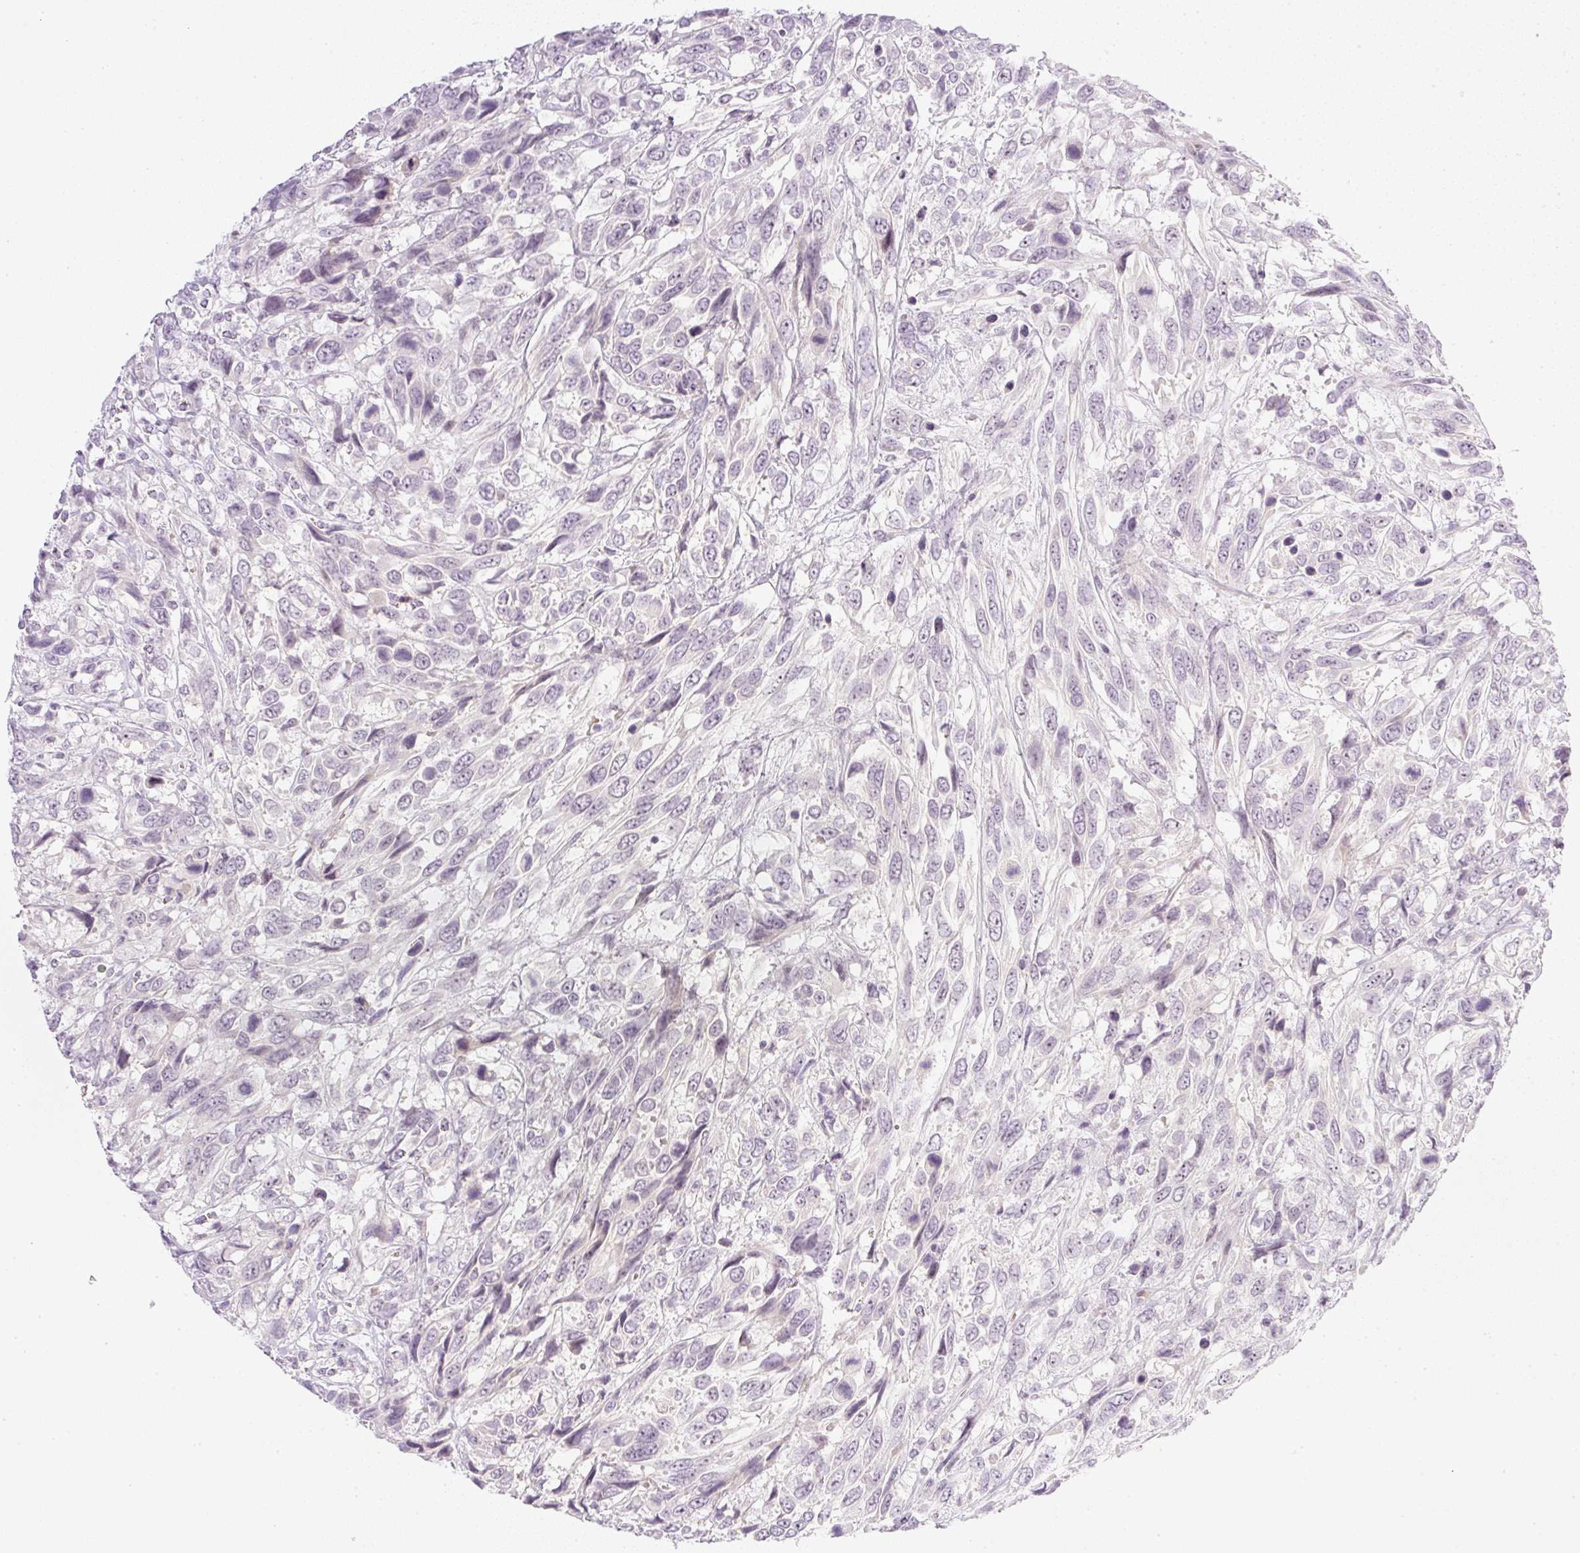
{"staining": {"intensity": "negative", "quantity": "none", "location": "none"}, "tissue": "urothelial cancer", "cell_type": "Tumor cells", "image_type": "cancer", "snomed": [{"axis": "morphology", "description": "Urothelial carcinoma, High grade"}, {"axis": "topography", "description": "Urinary bladder"}], "caption": "The histopathology image reveals no significant expression in tumor cells of high-grade urothelial carcinoma.", "gene": "AAR2", "patient": {"sex": "female", "age": 70}}